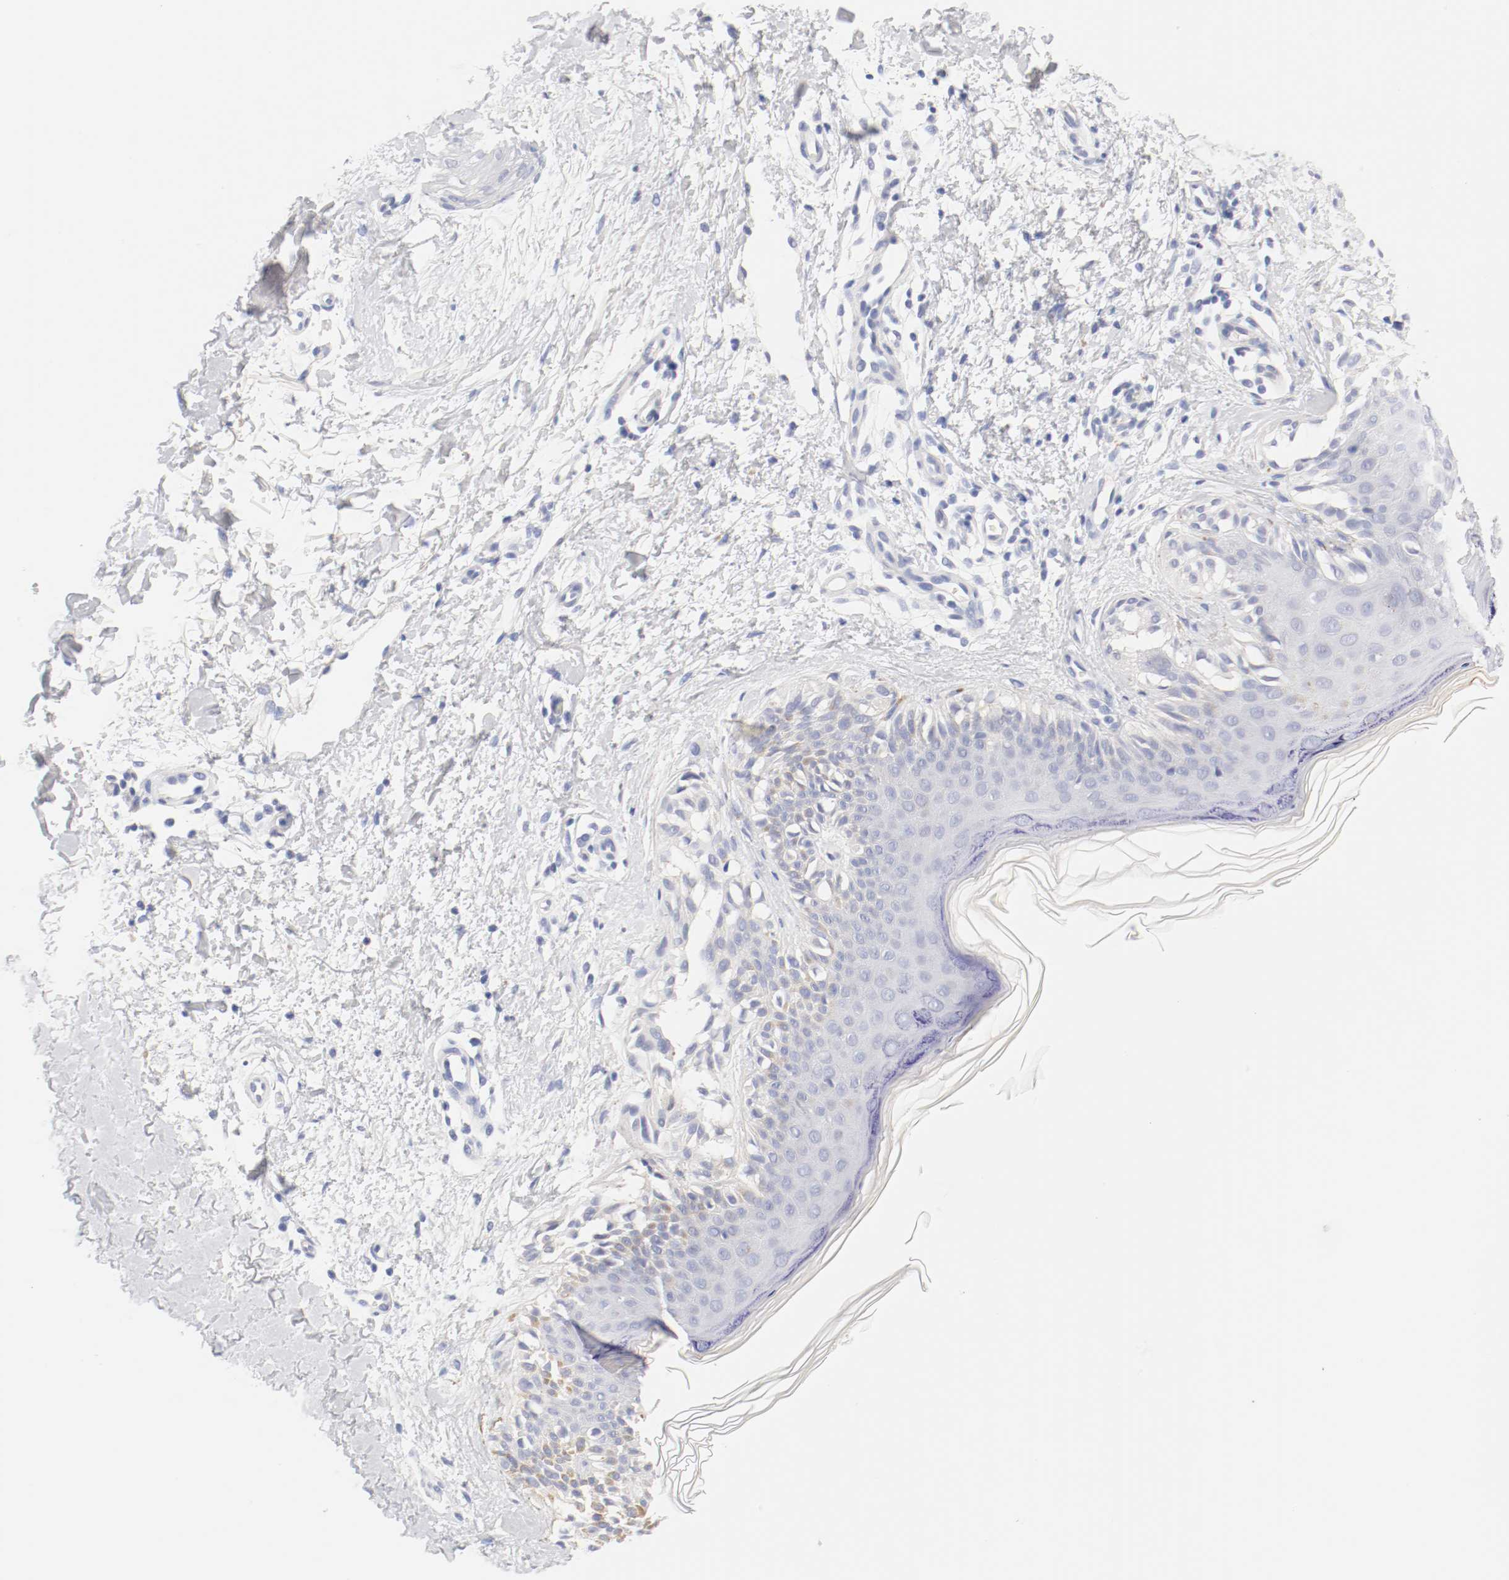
{"staining": {"intensity": "negative", "quantity": "none", "location": "none"}, "tissue": "melanoma", "cell_type": "Tumor cells", "image_type": "cancer", "snomed": [{"axis": "morphology", "description": "Normal tissue, NOS"}, {"axis": "morphology", "description": "Malignant melanoma, NOS"}, {"axis": "topography", "description": "Skin"}], "caption": "There is no significant staining in tumor cells of malignant melanoma.", "gene": "HOMER1", "patient": {"sex": "male", "age": 83}}